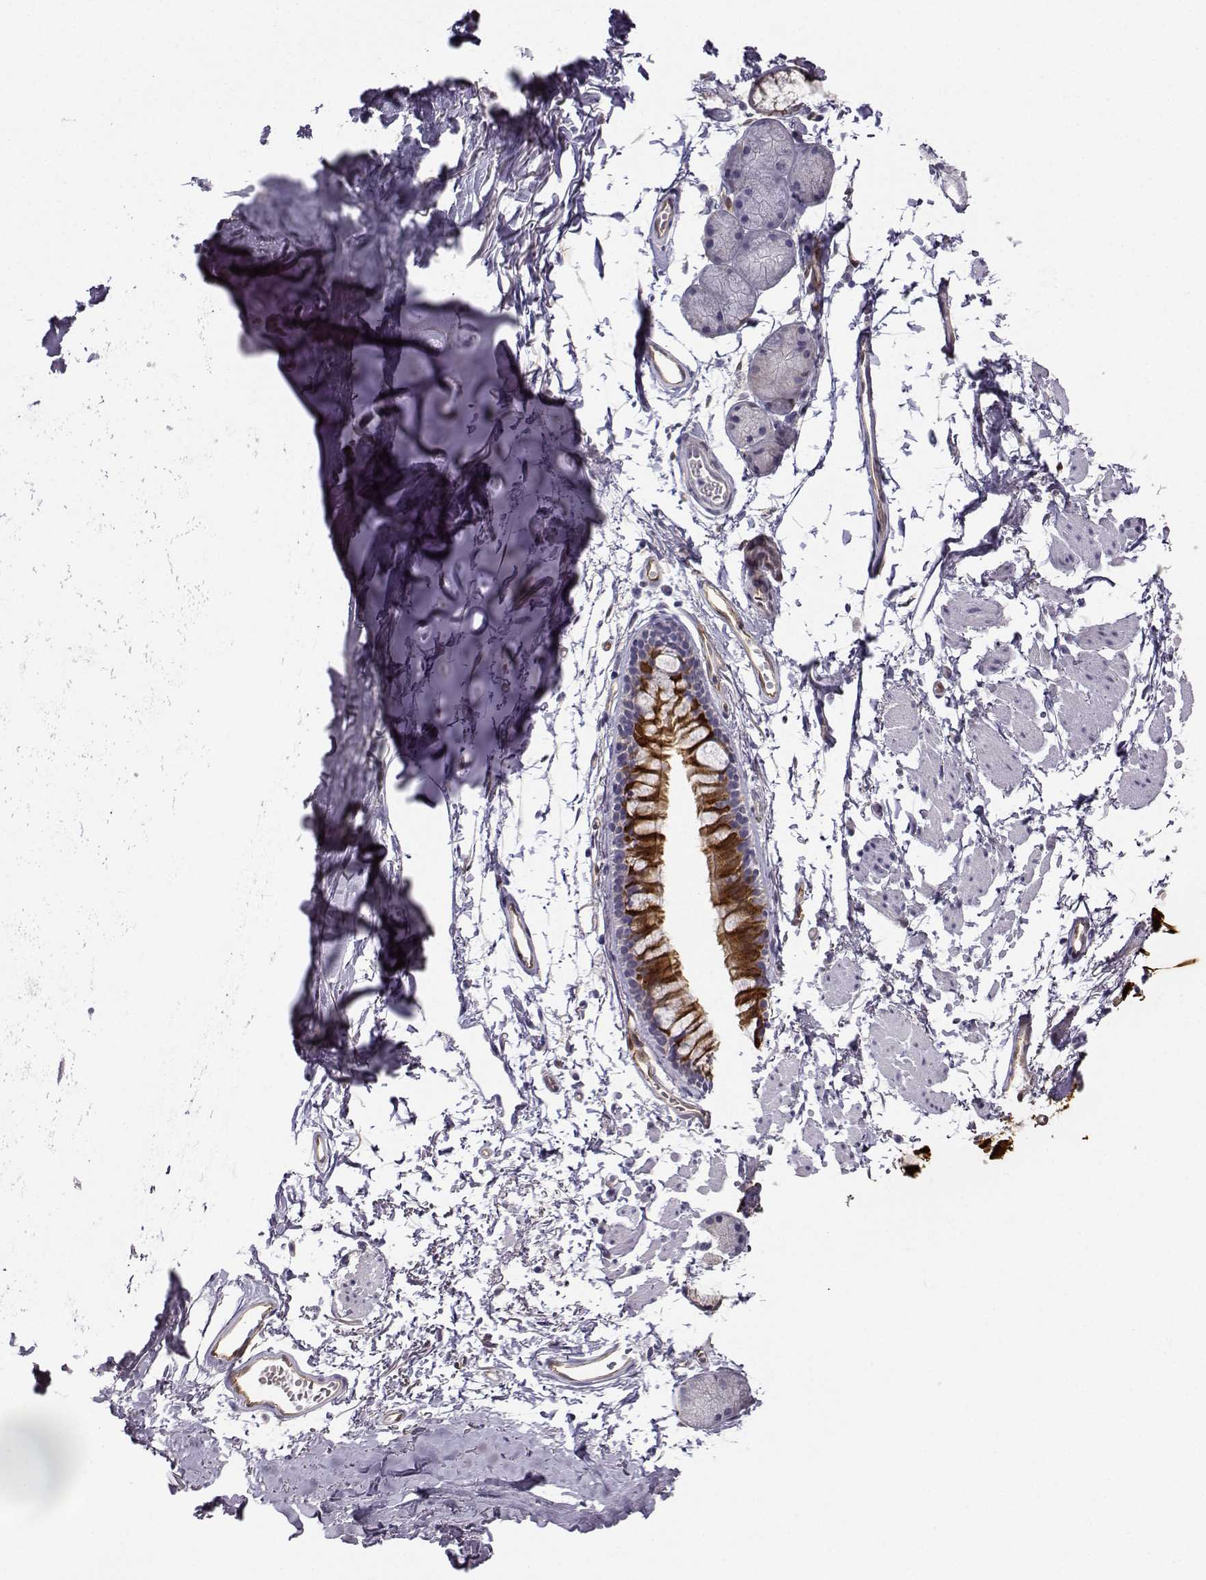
{"staining": {"intensity": "strong", "quantity": "25%-75%", "location": "cytoplasmic/membranous"}, "tissue": "adipose tissue", "cell_type": "Adipocytes", "image_type": "normal", "snomed": [{"axis": "morphology", "description": "Normal tissue, NOS"}, {"axis": "topography", "description": "Cartilage tissue"}, {"axis": "topography", "description": "Bronchus"}], "caption": "Adipose tissue stained for a protein (brown) demonstrates strong cytoplasmic/membranous positive staining in approximately 25%-75% of adipocytes.", "gene": "NQO1", "patient": {"sex": "female", "age": 79}}